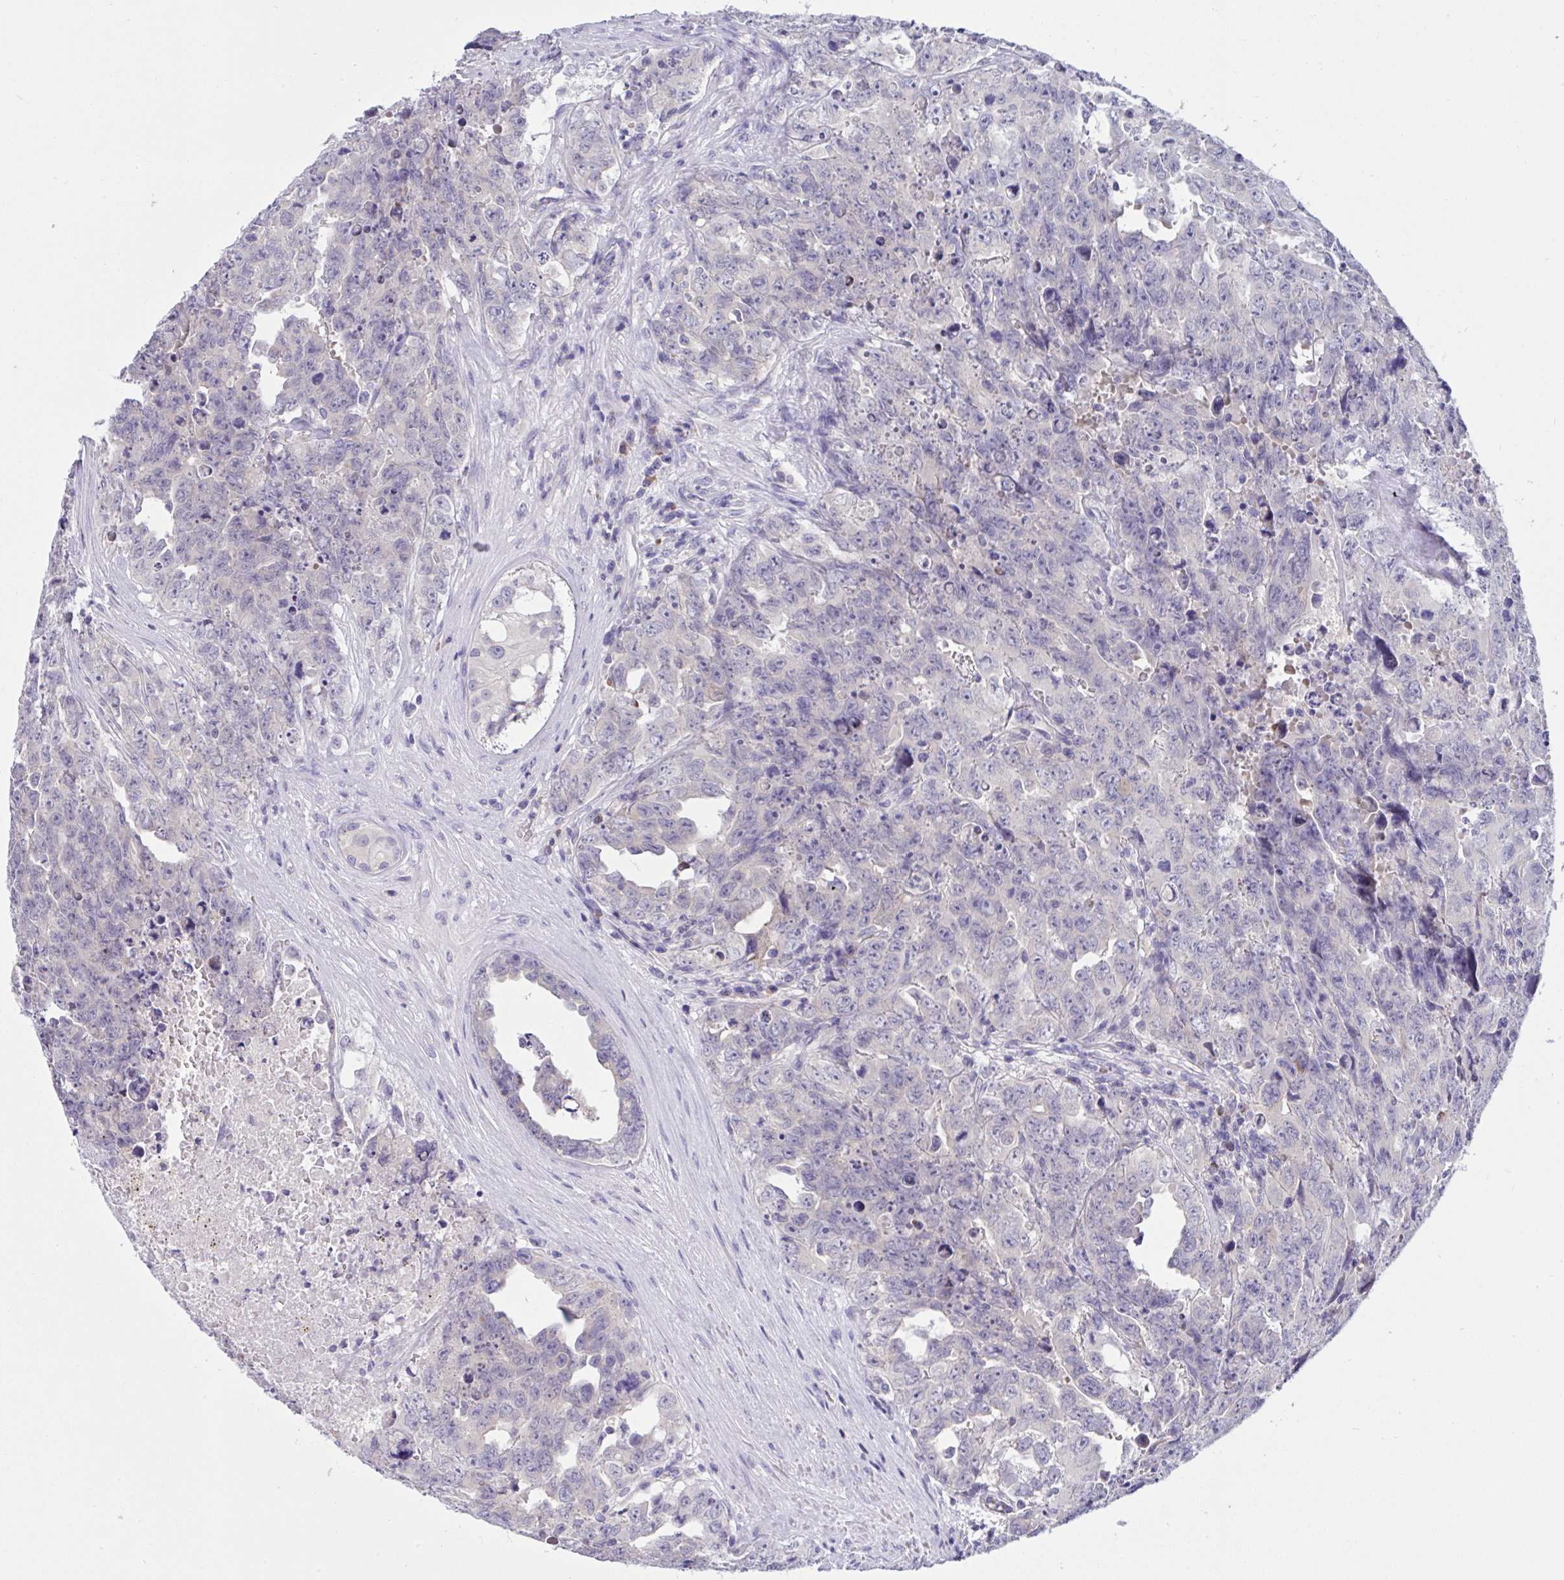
{"staining": {"intensity": "negative", "quantity": "none", "location": "none"}, "tissue": "testis cancer", "cell_type": "Tumor cells", "image_type": "cancer", "snomed": [{"axis": "morphology", "description": "Carcinoma, Embryonal, NOS"}, {"axis": "topography", "description": "Testis"}], "caption": "Testis cancer was stained to show a protein in brown. There is no significant expression in tumor cells. Brightfield microscopy of IHC stained with DAB (3,3'-diaminobenzidine) (brown) and hematoxylin (blue), captured at high magnification.", "gene": "TMEM41A", "patient": {"sex": "male", "age": 24}}